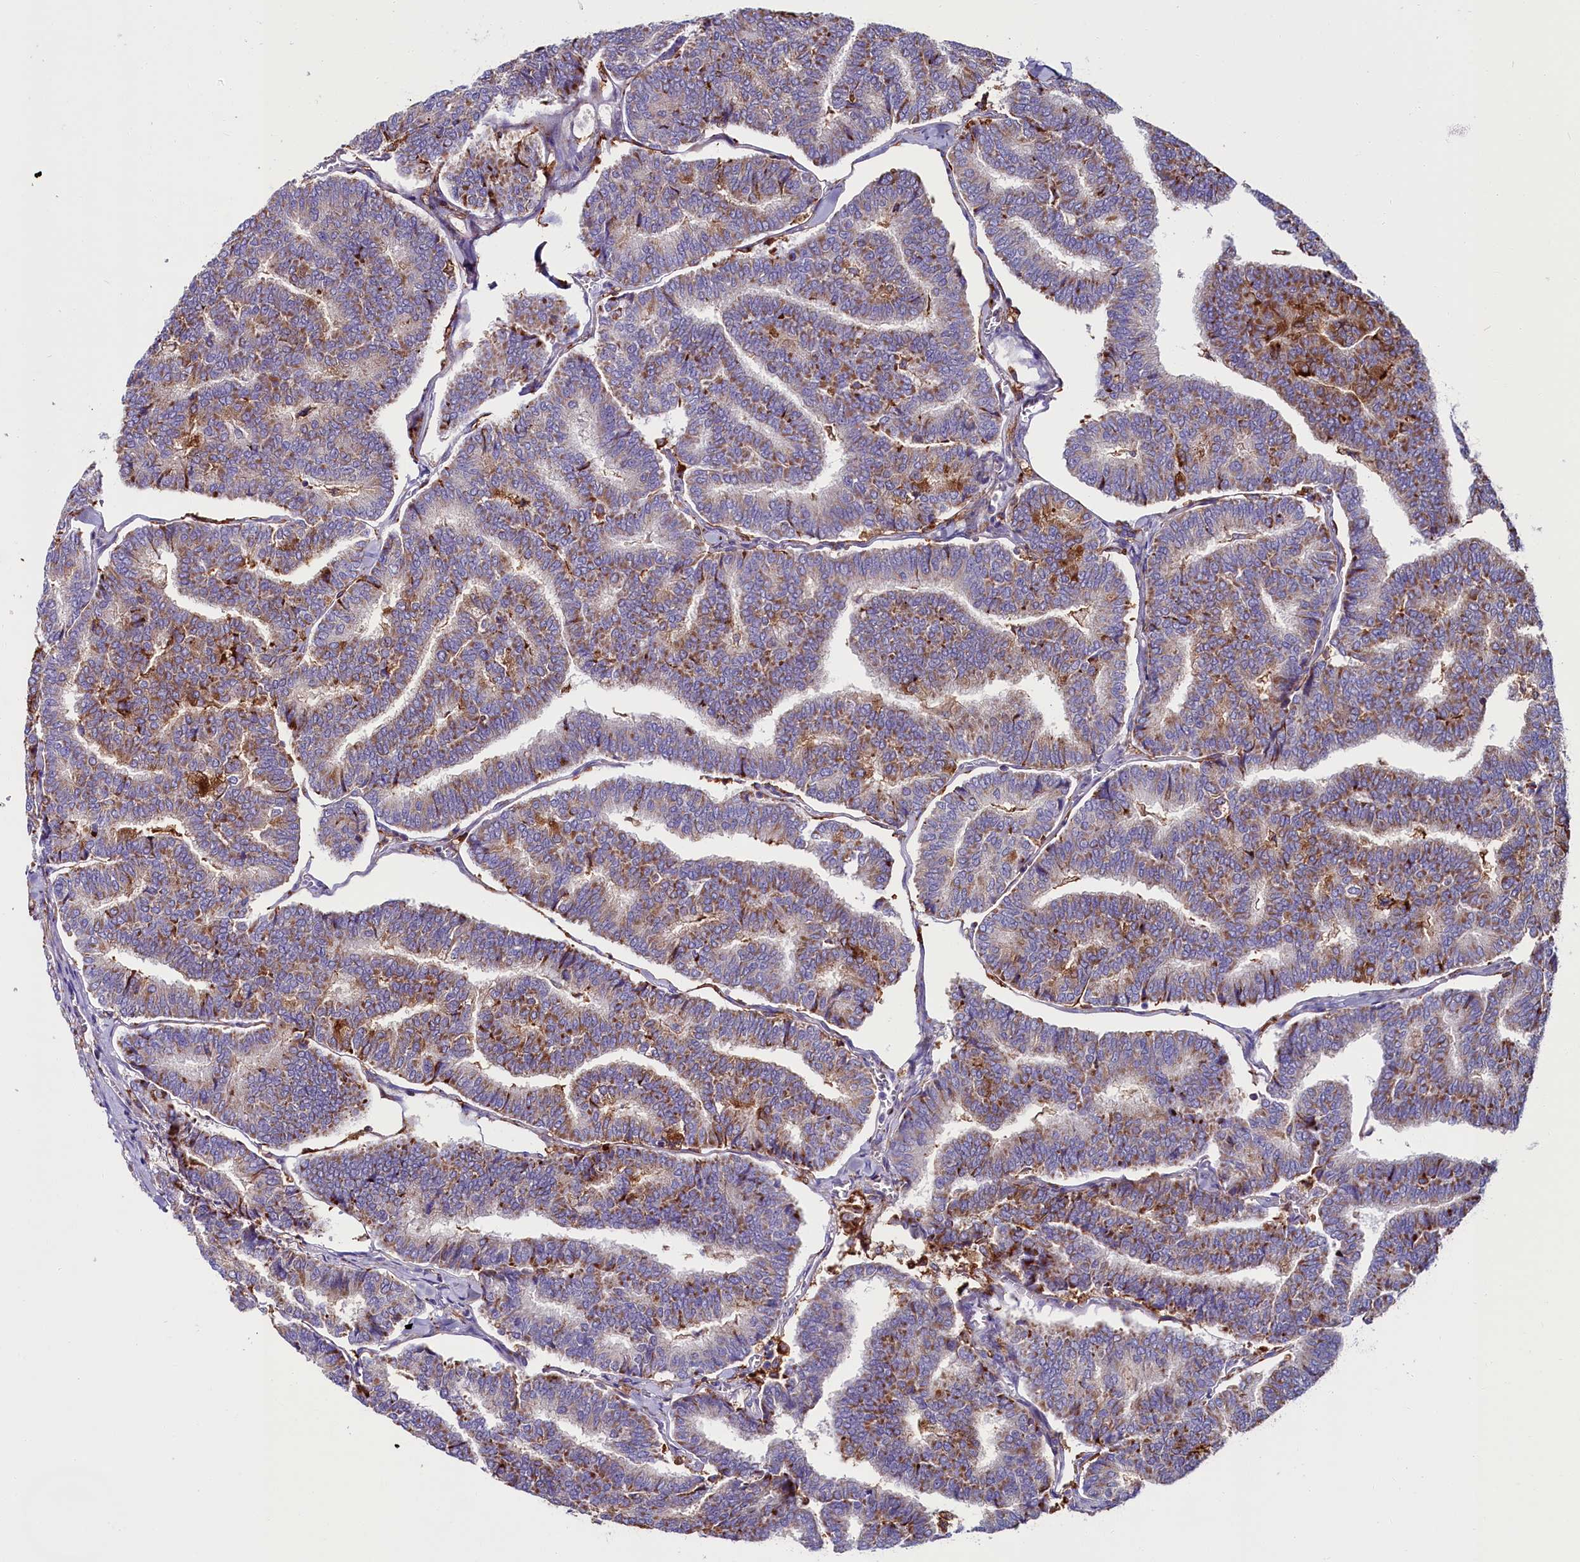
{"staining": {"intensity": "weak", "quantity": "25%-75%", "location": "cytoplasmic/membranous"}, "tissue": "thyroid cancer", "cell_type": "Tumor cells", "image_type": "cancer", "snomed": [{"axis": "morphology", "description": "Papillary adenocarcinoma, NOS"}, {"axis": "topography", "description": "Thyroid gland"}], "caption": "Protein expression analysis of human thyroid cancer (papillary adenocarcinoma) reveals weak cytoplasmic/membranous expression in approximately 25%-75% of tumor cells.", "gene": "IL20RA", "patient": {"sex": "female", "age": 35}}